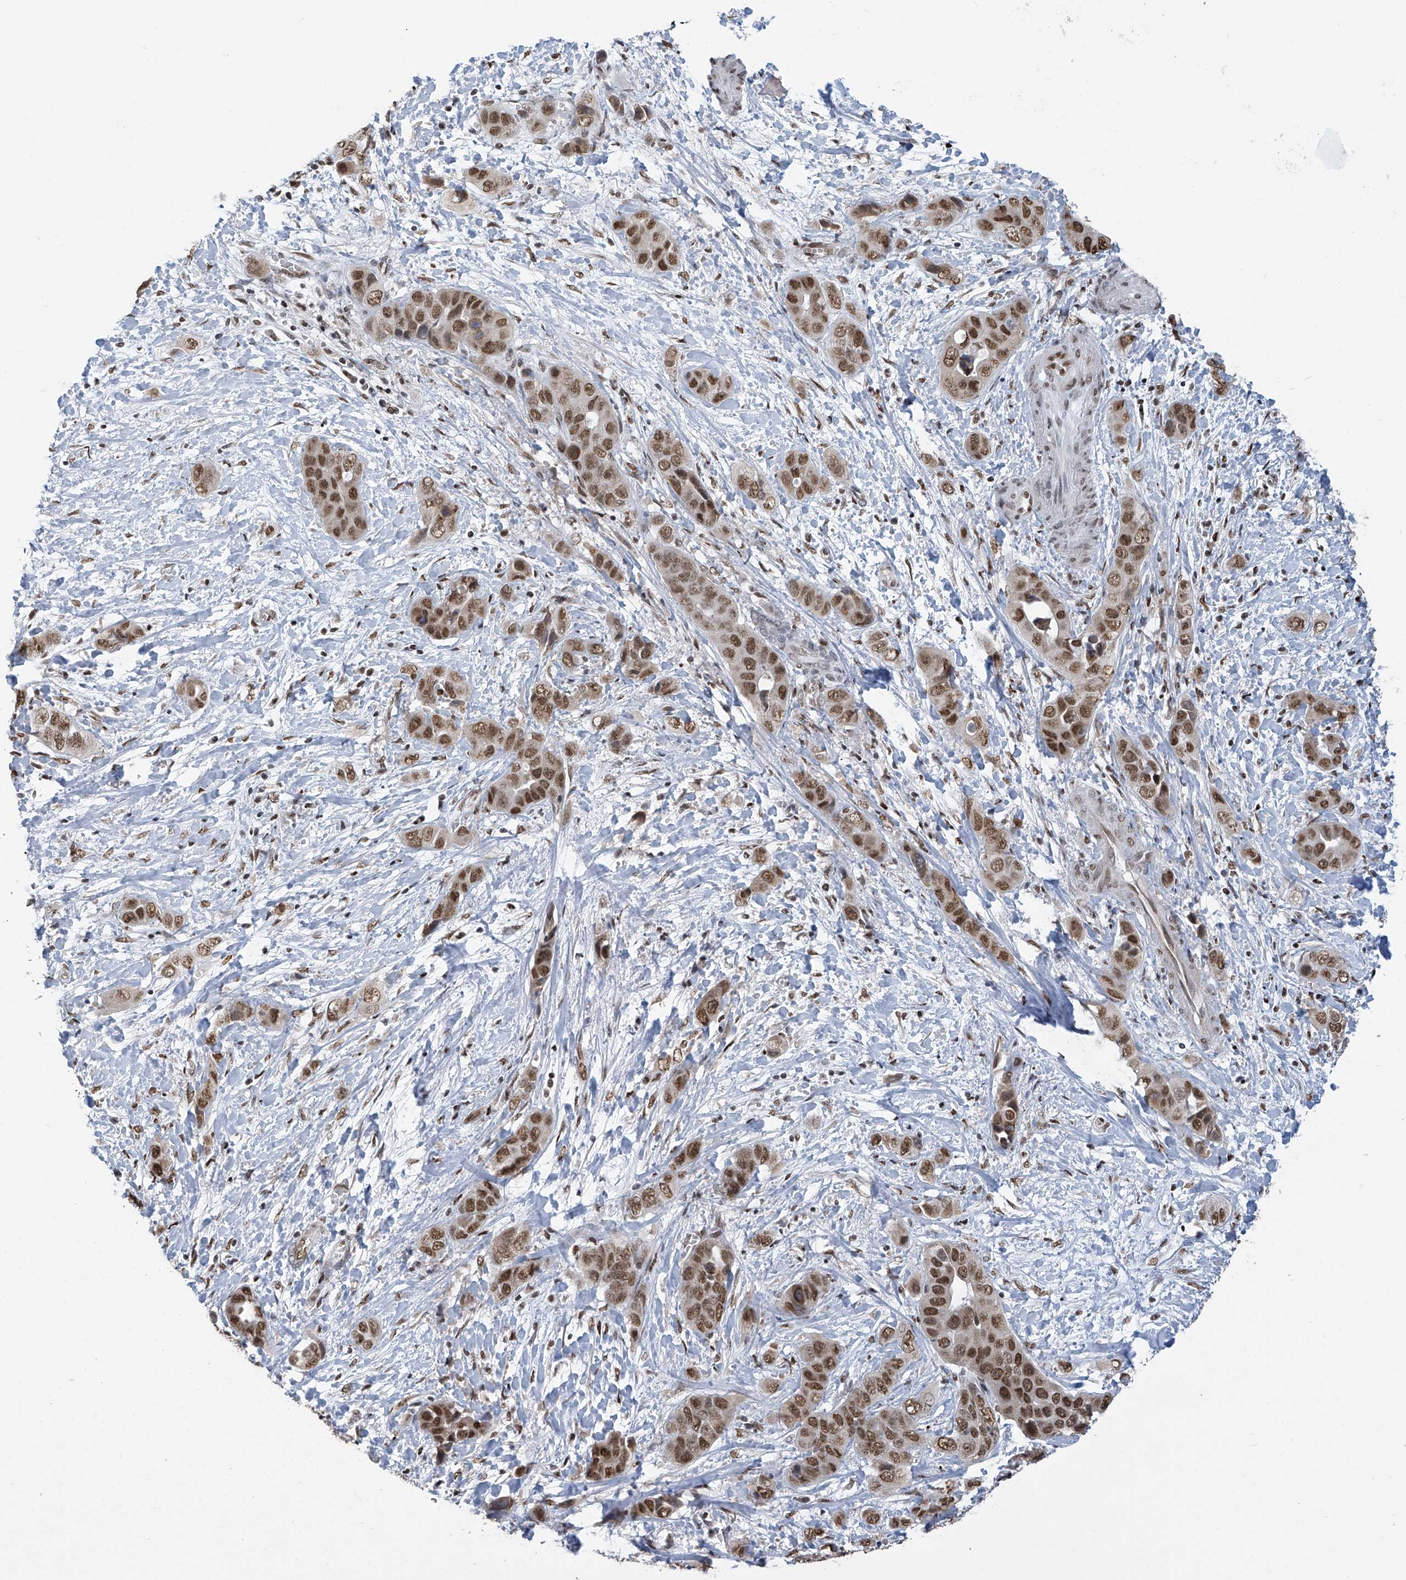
{"staining": {"intensity": "moderate", "quantity": ">75%", "location": "nuclear"}, "tissue": "liver cancer", "cell_type": "Tumor cells", "image_type": "cancer", "snomed": [{"axis": "morphology", "description": "Cholangiocarcinoma"}, {"axis": "topography", "description": "Liver"}], "caption": "Moderate nuclear positivity is appreciated in about >75% of tumor cells in liver cancer. (brown staining indicates protein expression, while blue staining denotes nuclei).", "gene": "APLF", "patient": {"sex": "female", "age": 52}}